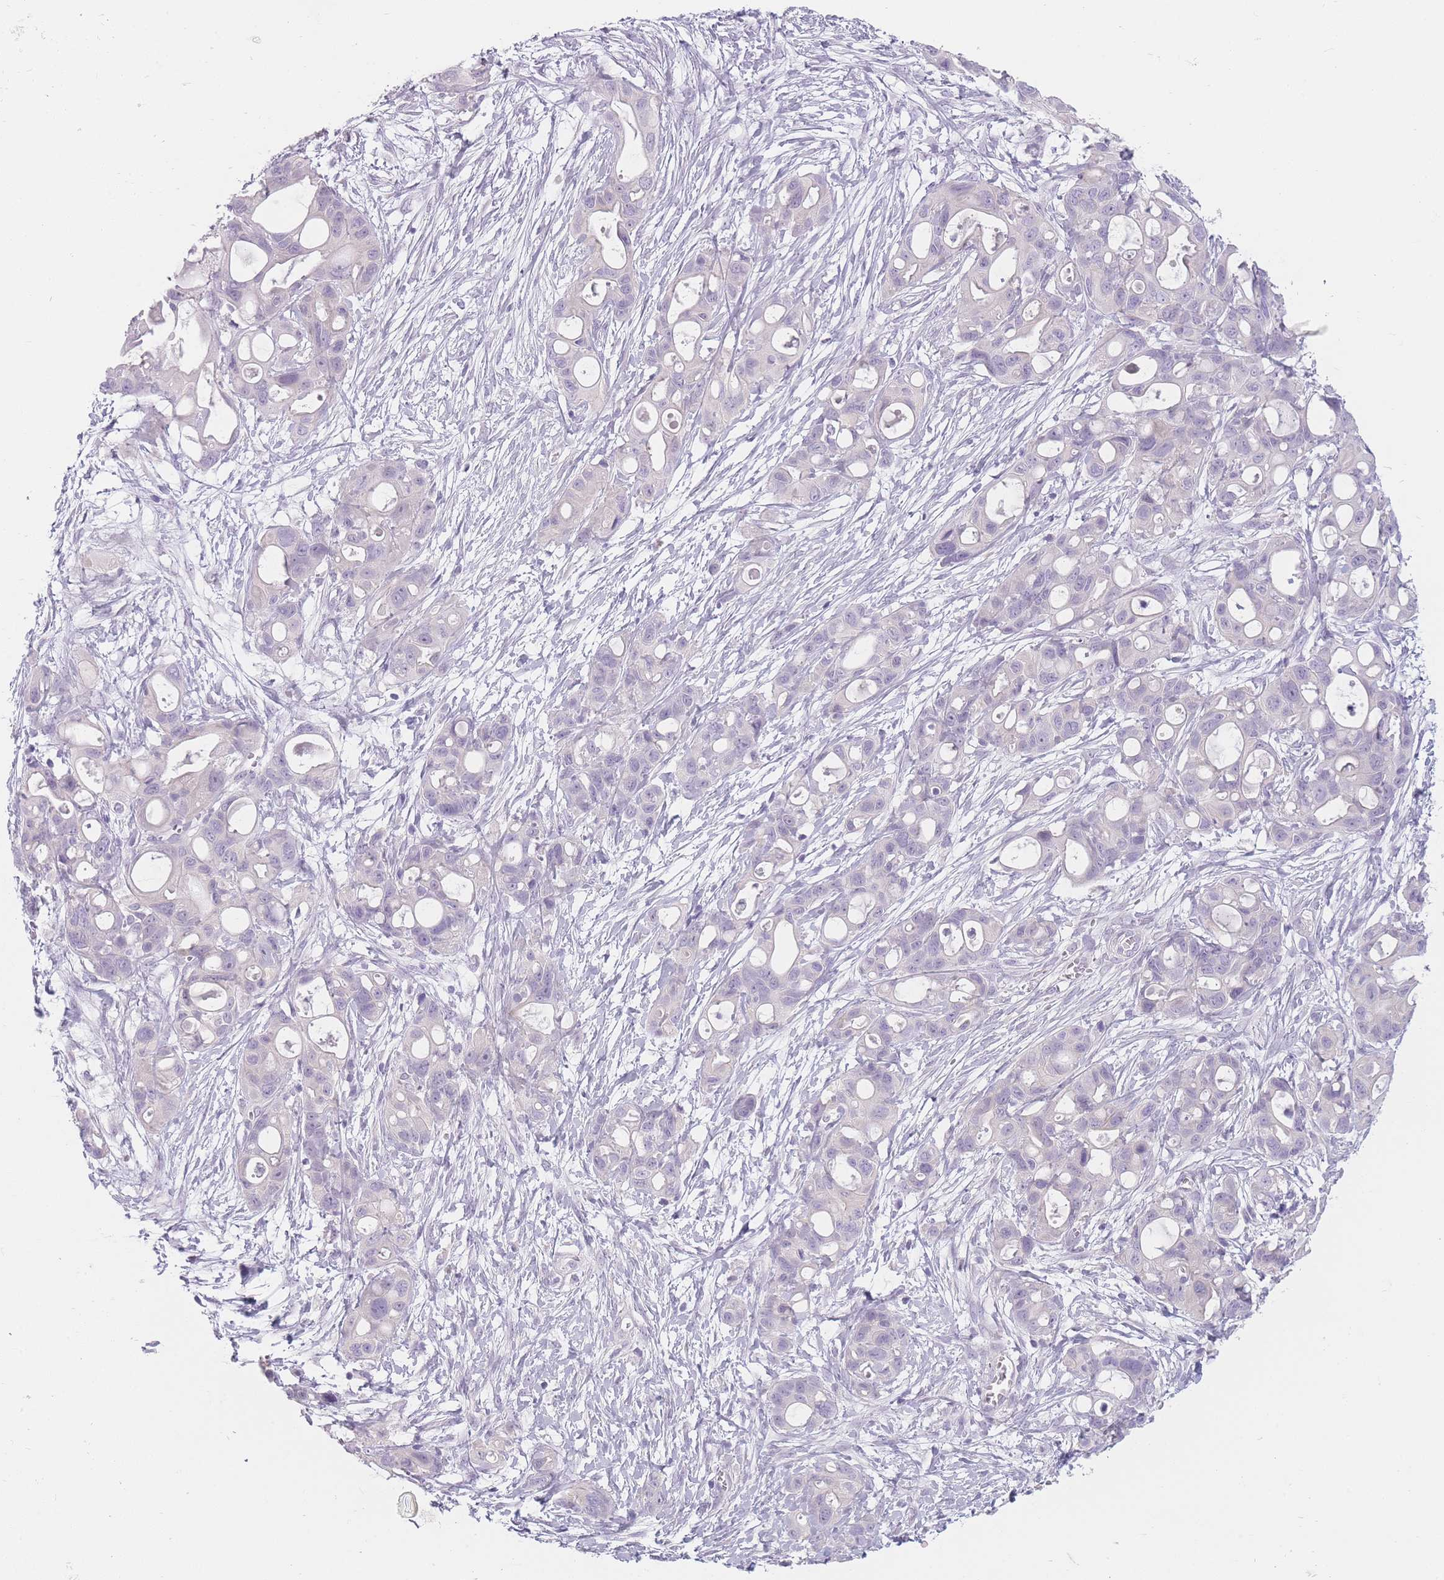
{"staining": {"intensity": "negative", "quantity": "none", "location": "none"}, "tissue": "ovarian cancer", "cell_type": "Tumor cells", "image_type": "cancer", "snomed": [{"axis": "morphology", "description": "Cystadenocarcinoma, mucinous, NOS"}, {"axis": "topography", "description": "Ovary"}], "caption": "DAB (3,3'-diaminobenzidine) immunohistochemical staining of ovarian mucinous cystadenocarcinoma displays no significant positivity in tumor cells. (Immunohistochemistry, brightfield microscopy, high magnification).", "gene": "TMEM236", "patient": {"sex": "female", "age": 70}}